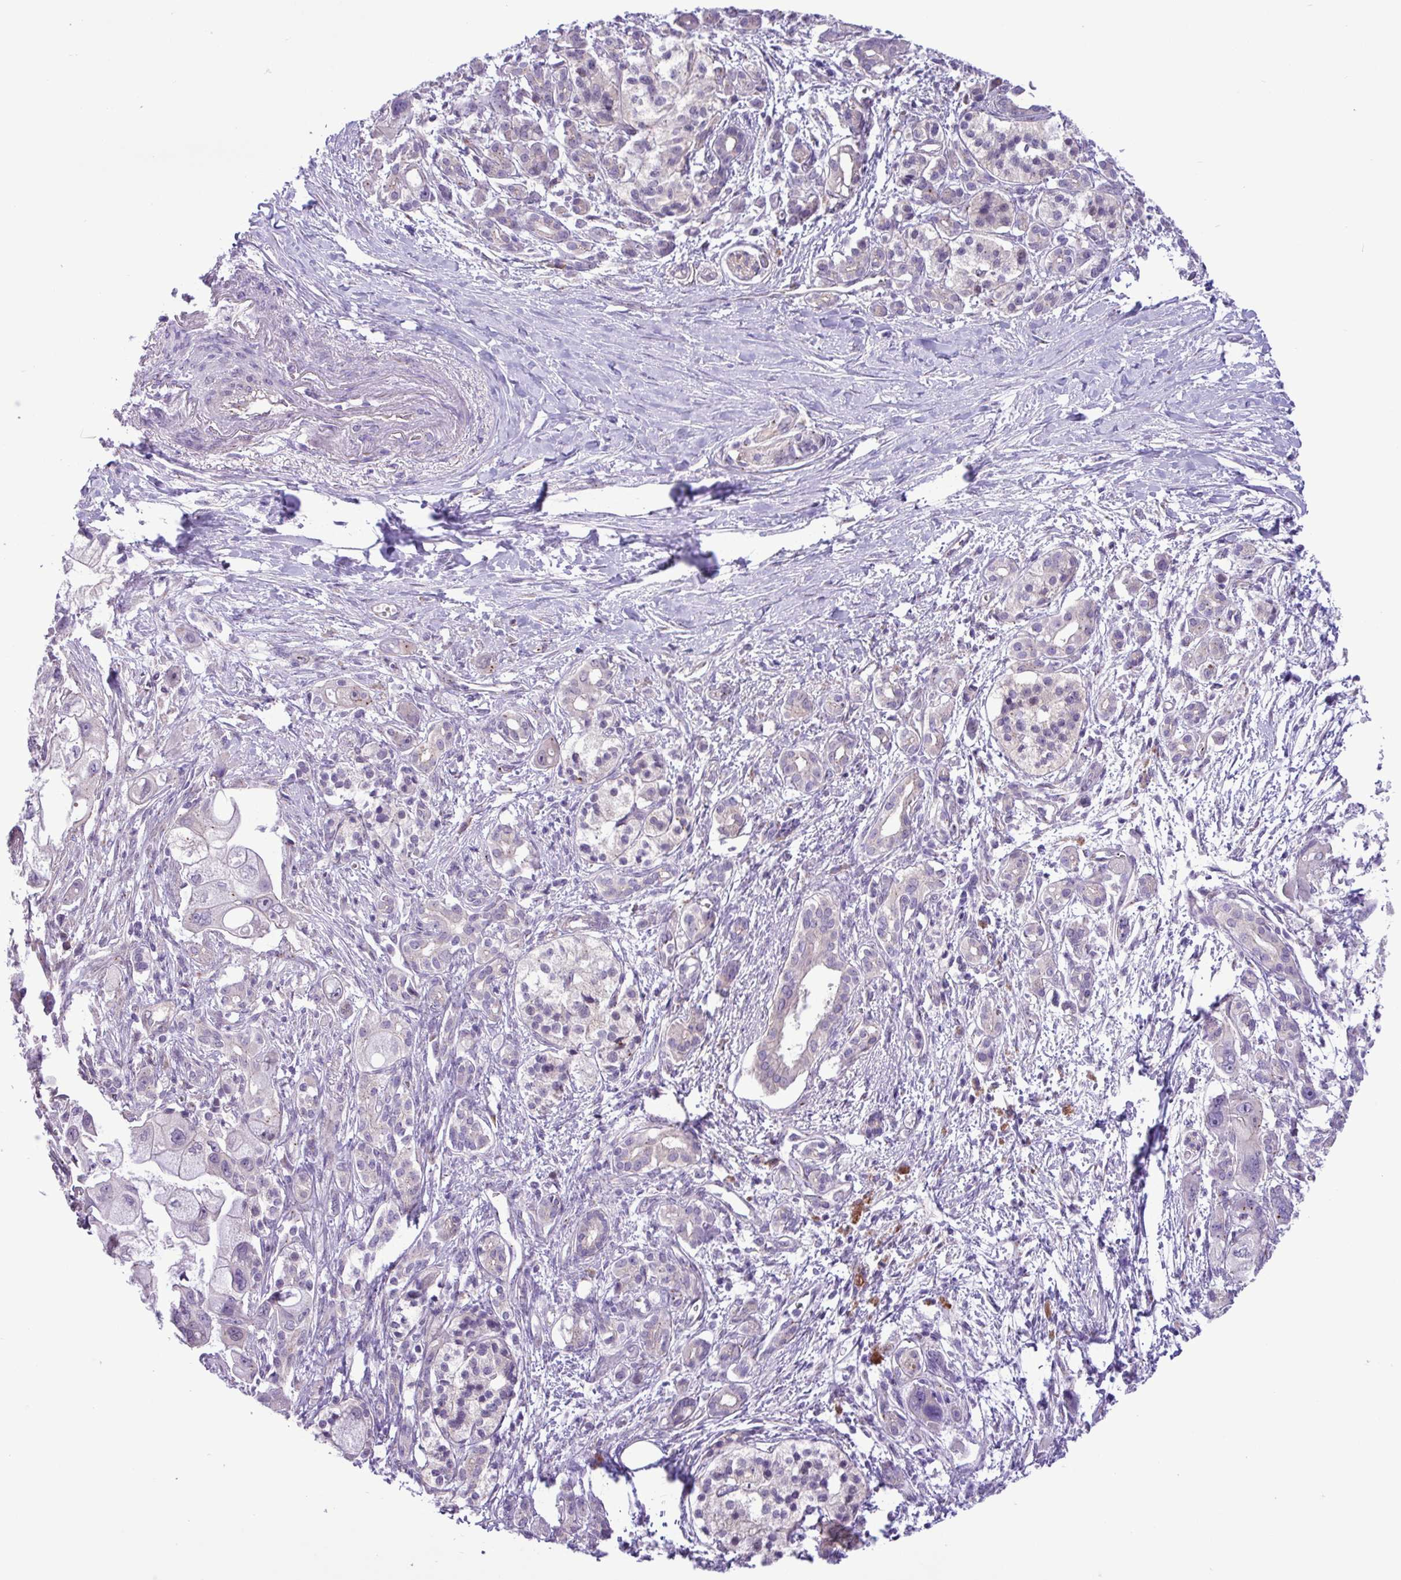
{"staining": {"intensity": "negative", "quantity": "none", "location": "none"}, "tissue": "pancreatic cancer", "cell_type": "Tumor cells", "image_type": "cancer", "snomed": [{"axis": "morphology", "description": "Adenocarcinoma, NOS"}, {"axis": "topography", "description": "Pancreas"}], "caption": "A photomicrograph of pancreatic adenocarcinoma stained for a protein displays no brown staining in tumor cells. The staining was performed using DAB (3,3'-diaminobenzidine) to visualize the protein expression in brown, while the nuclei were stained in blue with hematoxylin (Magnification: 20x).", "gene": "SPINK8", "patient": {"sex": "male", "age": 68}}